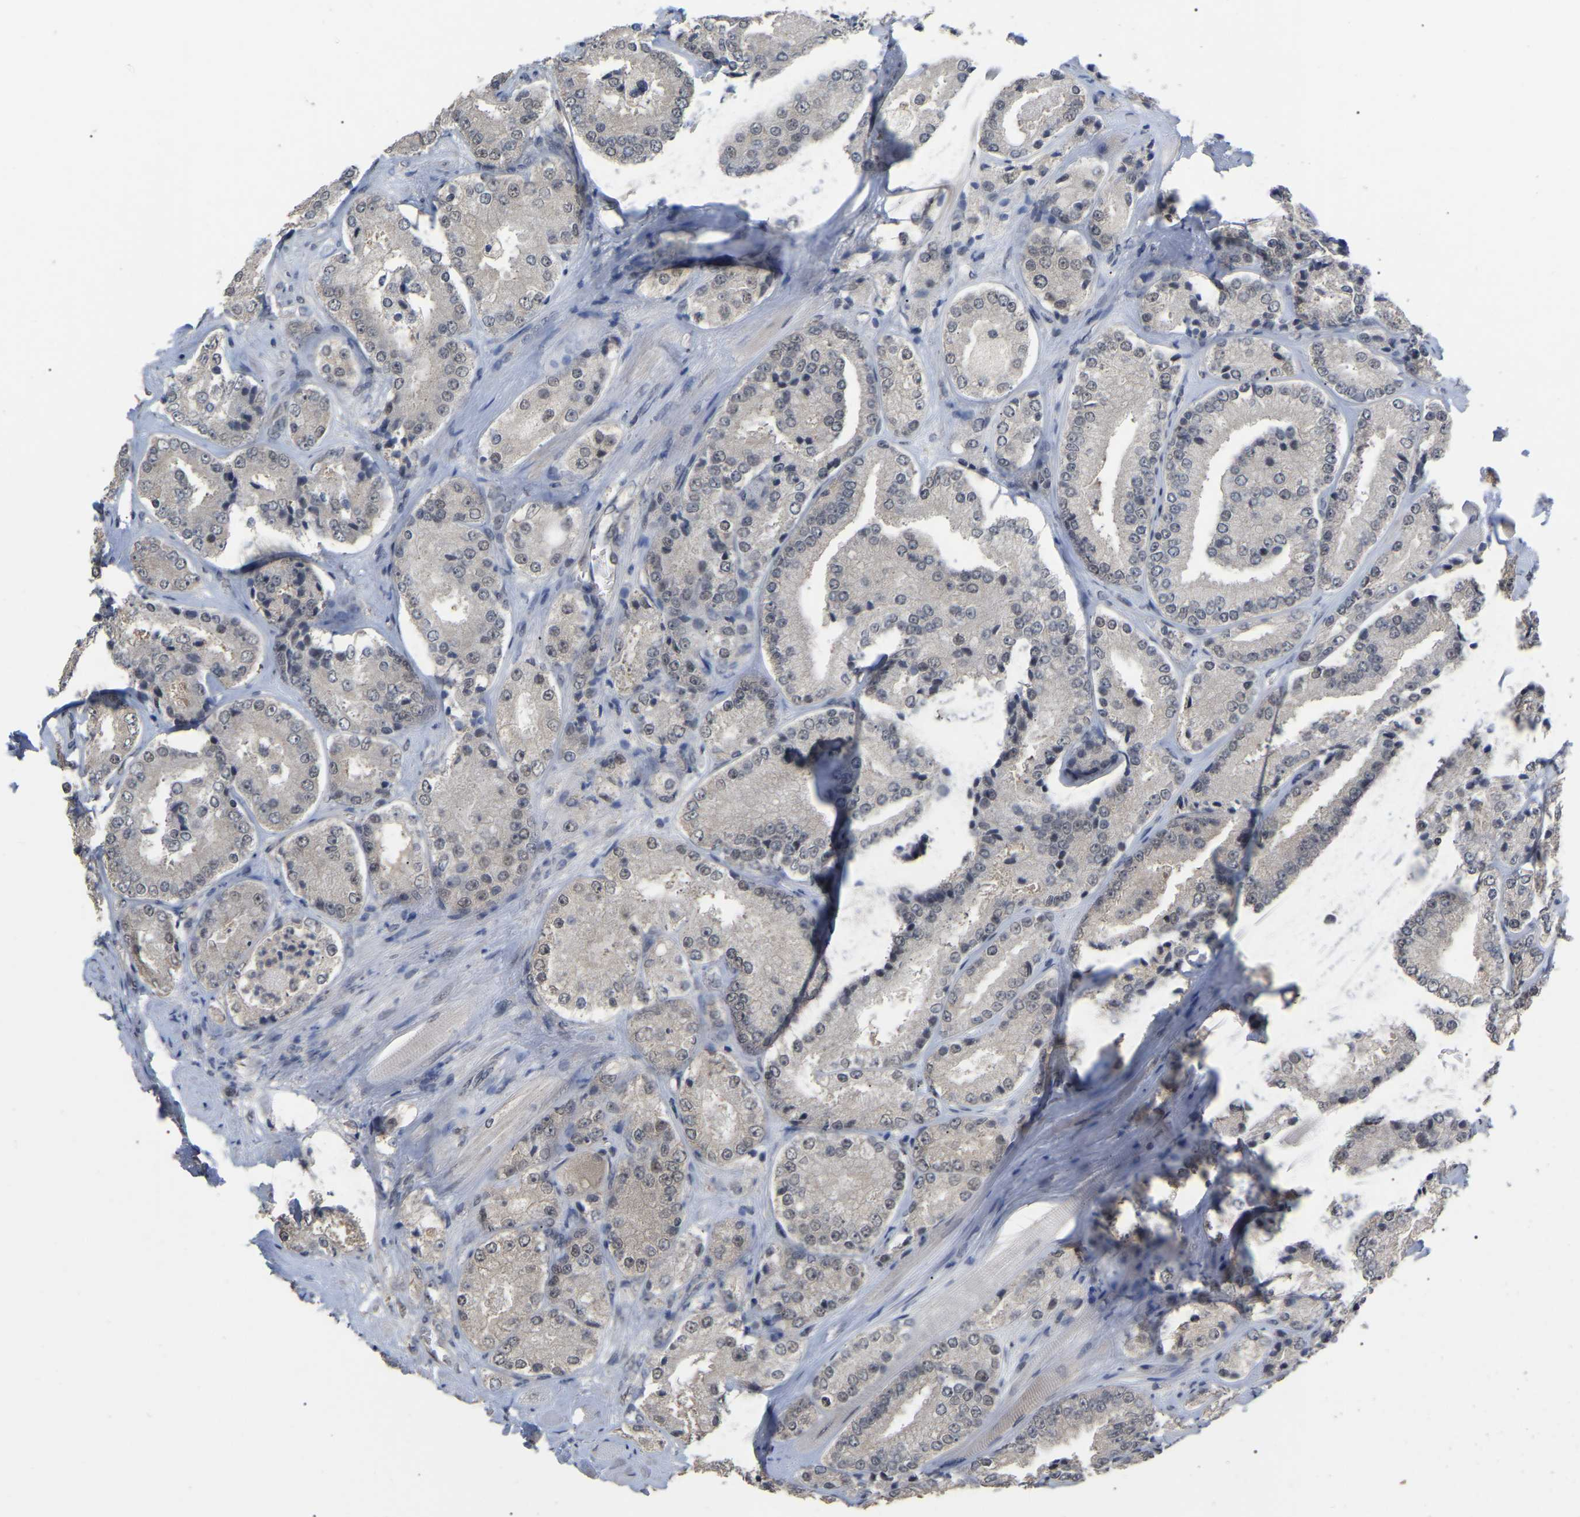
{"staining": {"intensity": "negative", "quantity": "none", "location": "none"}, "tissue": "prostate cancer", "cell_type": "Tumor cells", "image_type": "cancer", "snomed": [{"axis": "morphology", "description": "Adenocarcinoma, High grade"}, {"axis": "topography", "description": "Prostate"}], "caption": "IHC of human high-grade adenocarcinoma (prostate) displays no expression in tumor cells.", "gene": "JAZF1", "patient": {"sex": "male", "age": 65}}